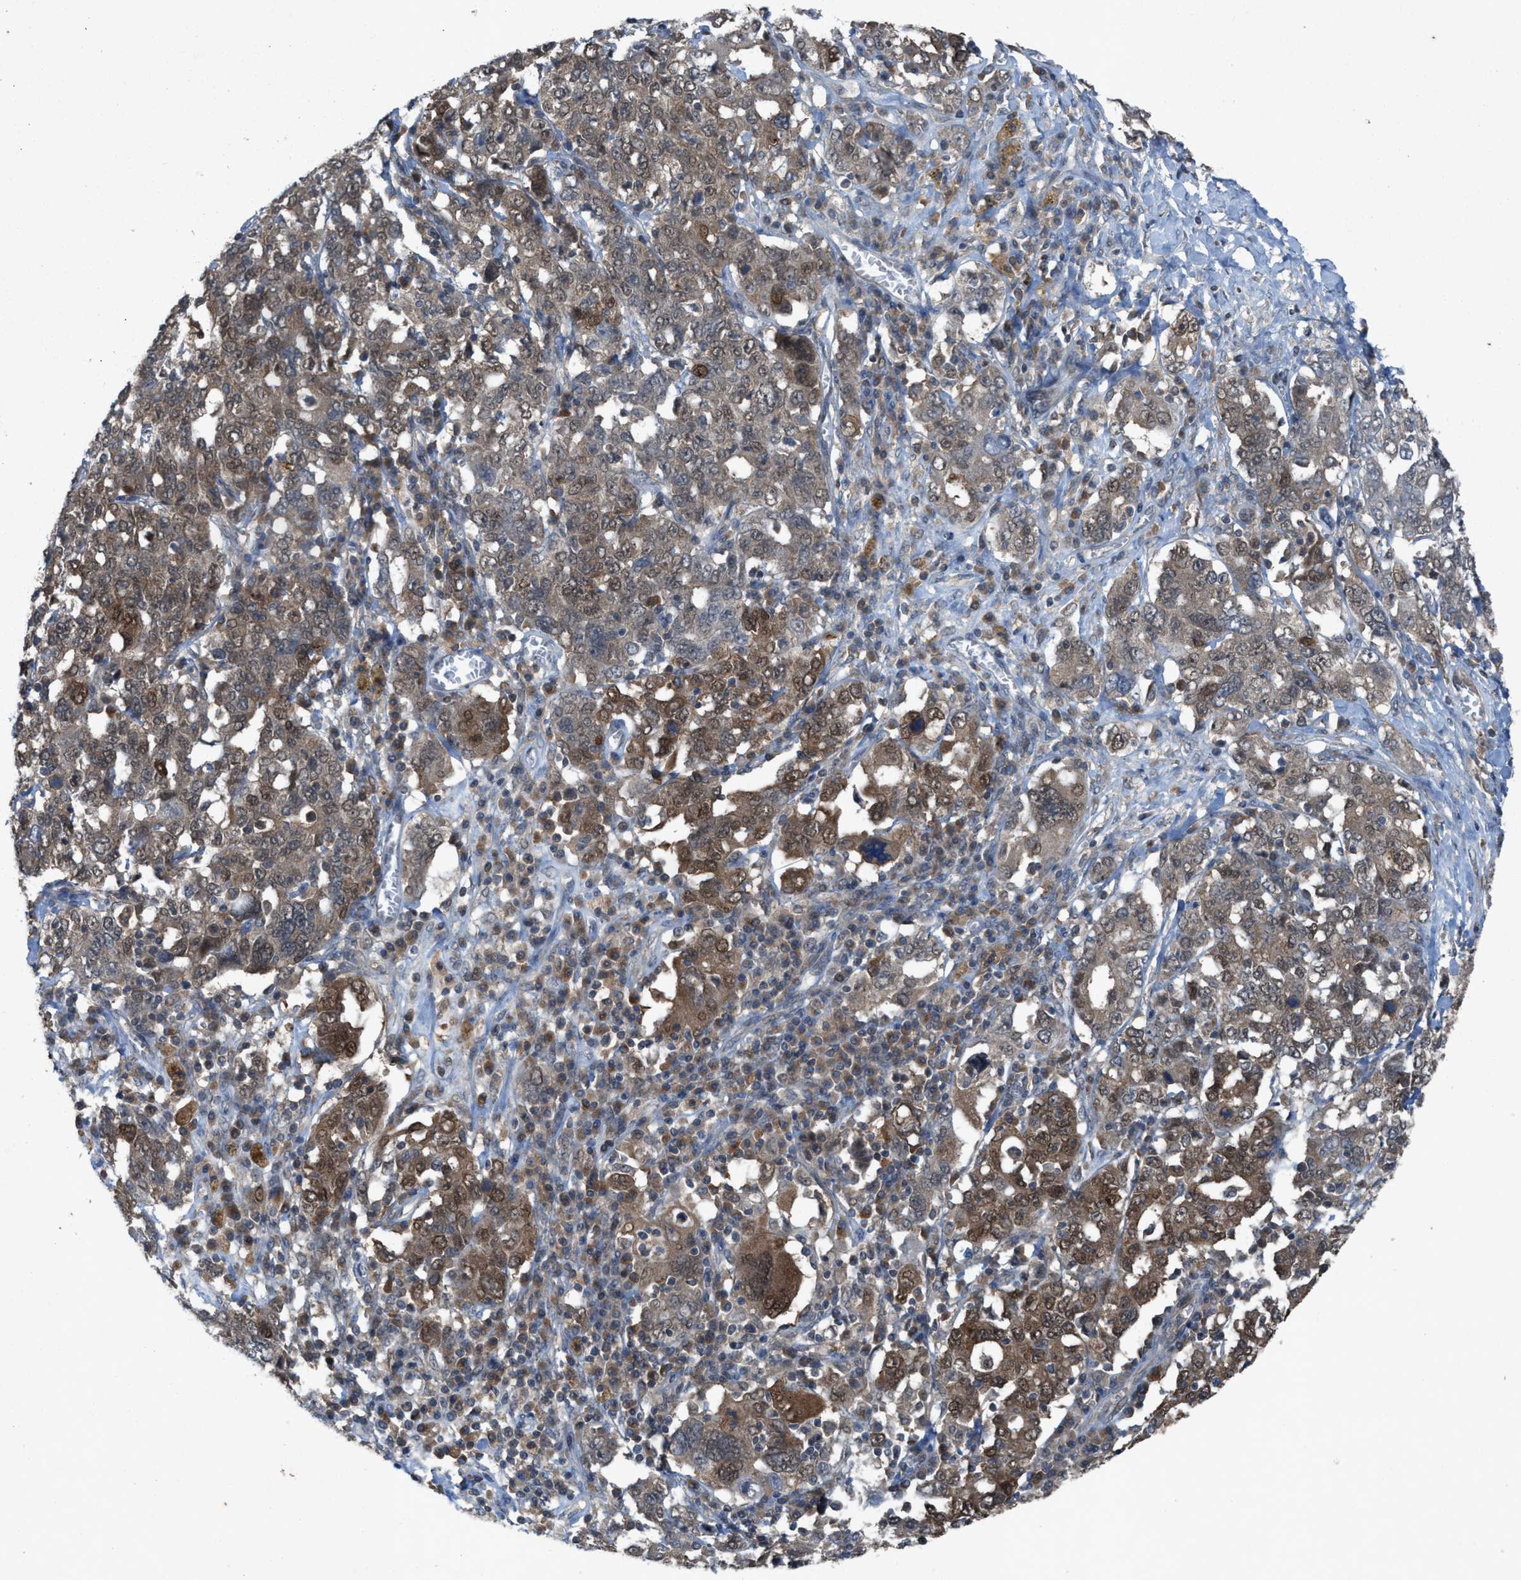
{"staining": {"intensity": "moderate", "quantity": "25%-75%", "location": "cytoplasmic/membranous,nuclear"}, "tissue": "ovarian cancer", "cell_type": "Tumor cells", "image_type": "cancer", "snomed": [{"axis": "morphology", "description": "Carcinoma, endometroid"}, {"axis": "topography", "description": "Ovary"}], "caption": "Immunohistochemical staining of ovarian endometroid carcinoma reveals medium levels of moderate cytoplasmic/membranous and nuclear protein expression in about 25%-75% of tumor cells. Immunohistochemistry stains the protein of interest in brown and the nuclei are stained blue.", "gene": "PLAA", "patient": {"sex": "female", "age": 62}}